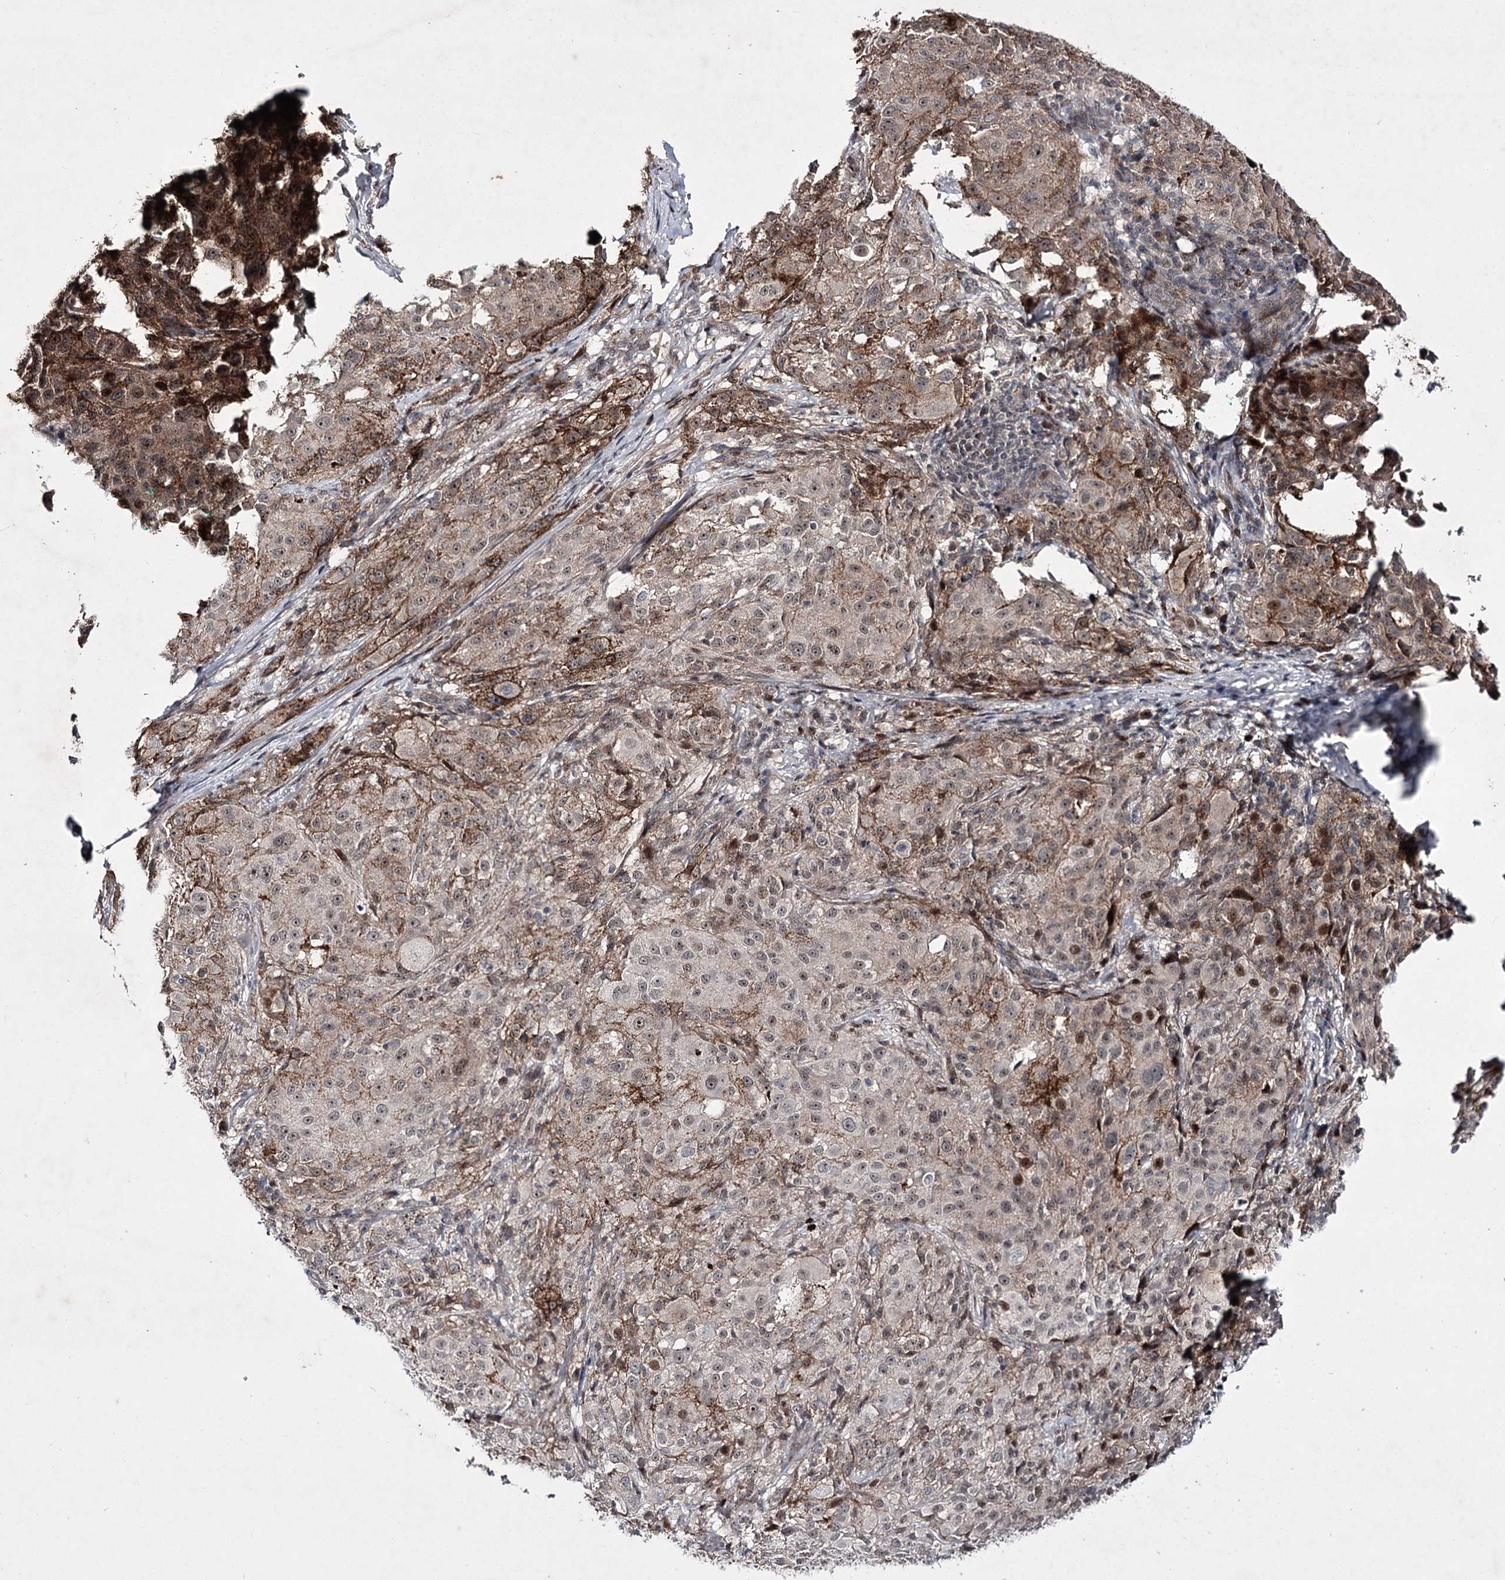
{"staining": {"intensity": "moderate", "quantity": ">75%", "location": "cytoplasmic/membranous,nuclear"}, "tissue": "melanoma", "cell_type": "Tumor cells", "image_type": "cancer", "snomed": [{"axis": "morphology", "description": "Necrosis, NOS"}, {"axis": "morphology", "description": "Malignant melanoma, NOS"}, {"axis": "topography", "description": "Skin"}], "caption": "Immunohistochemistry (DAB) staining of human malignant melanoma reveals moderate cytoplasmic/membranous and nuclear protein positivity in about >75% of tumor cells.", "gene": "HOXC11", "patient": {"sex": "female", "age": 87}}